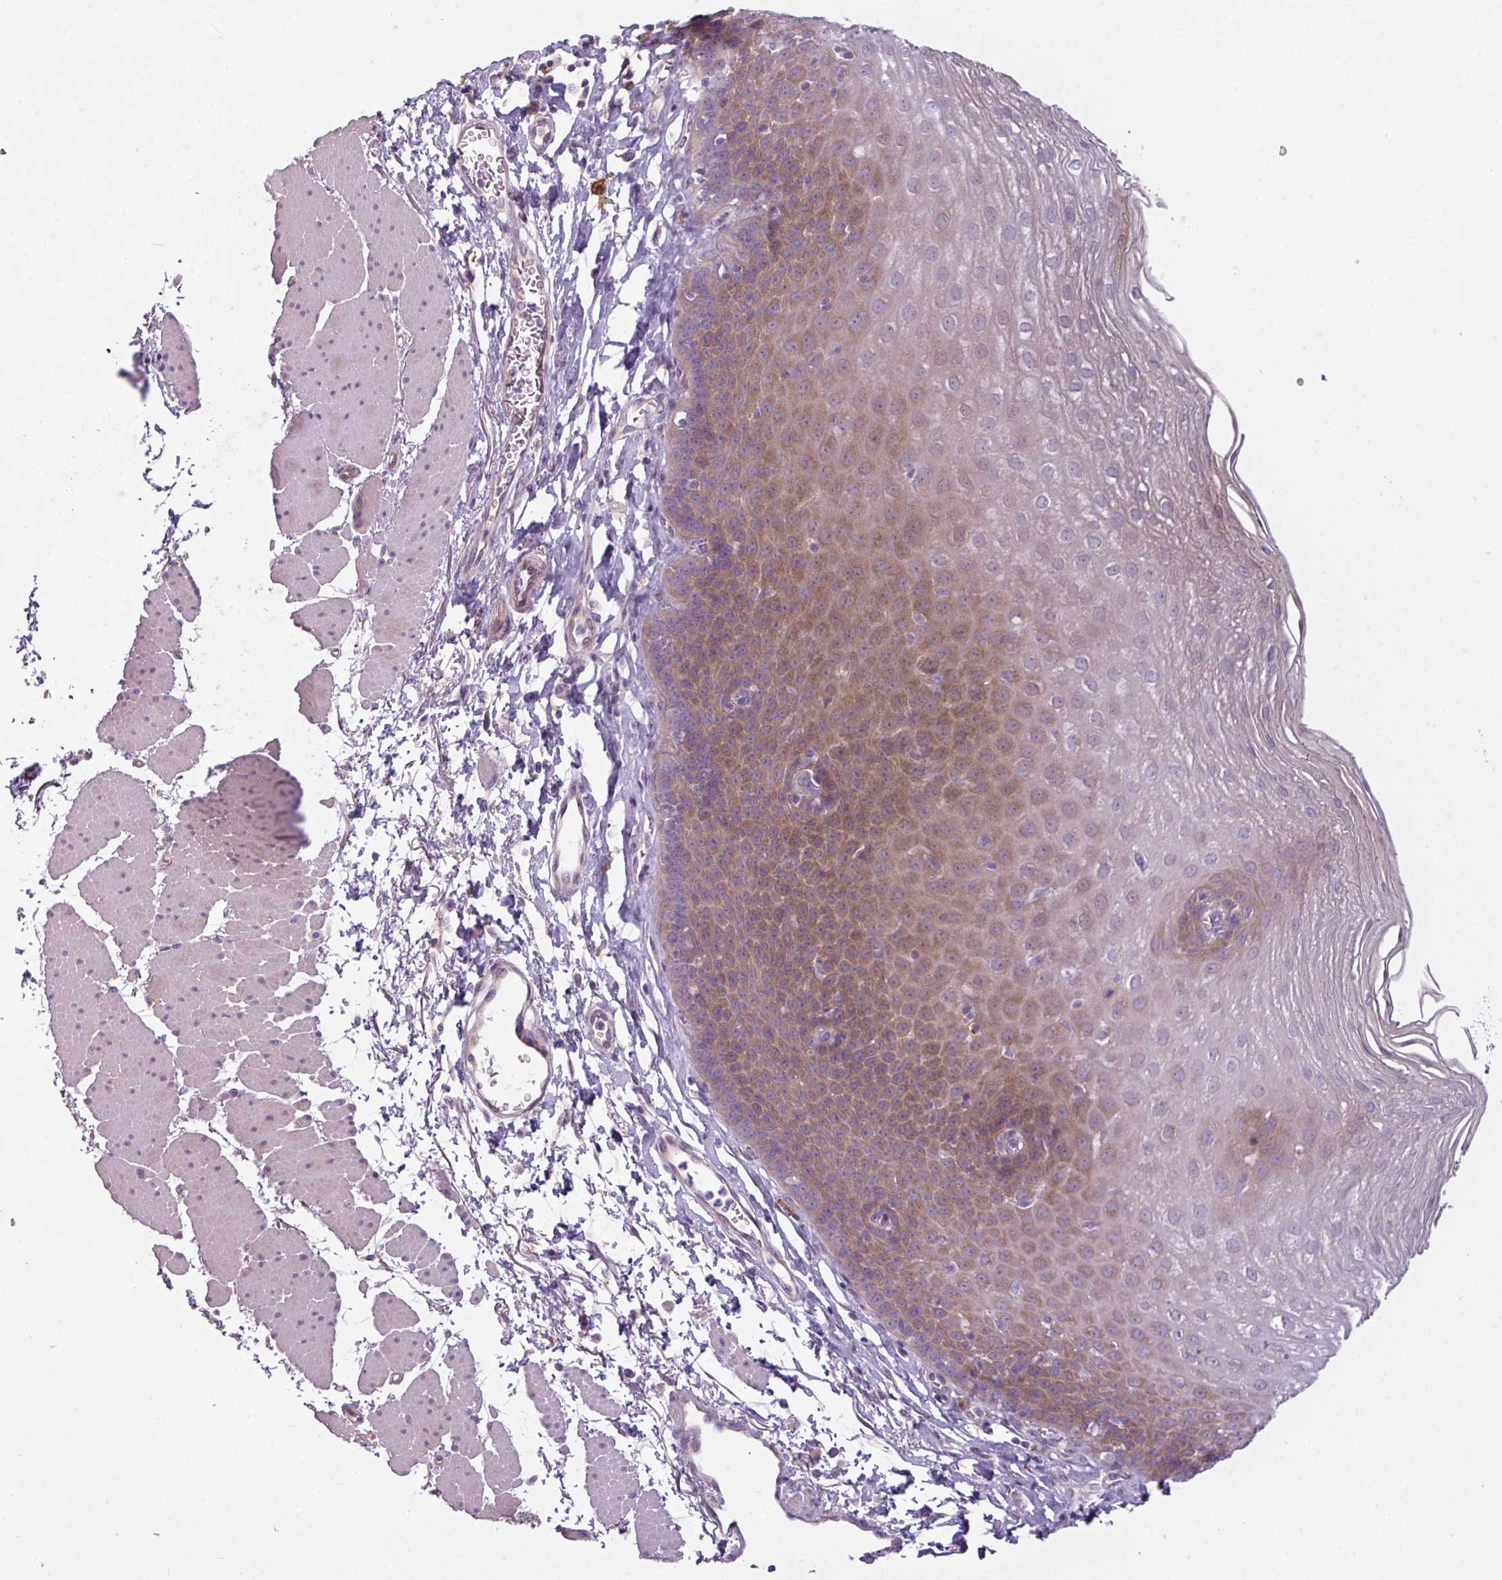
{"staining": {"intensity": "moderate", "quantity": "25%-75%", "location": "cytoplasmic/membranous"}, "tissue": "esophagus", "cell_type": "Squamous epithelial cells", "image_type": "normal", "snomed": [{"axis": "morphology", "description": "Normal tissue, NOS"}, {"axis": "topography", "description": "Esophagus"}], "caption": "Esophagus stained with IHC displays moderate cytoplasmic/membranous positivity in about 25%-75% of squamous epithelial cells.", "gene": "CAMK2A", "patient": {"sex": "female", "age": 81}}